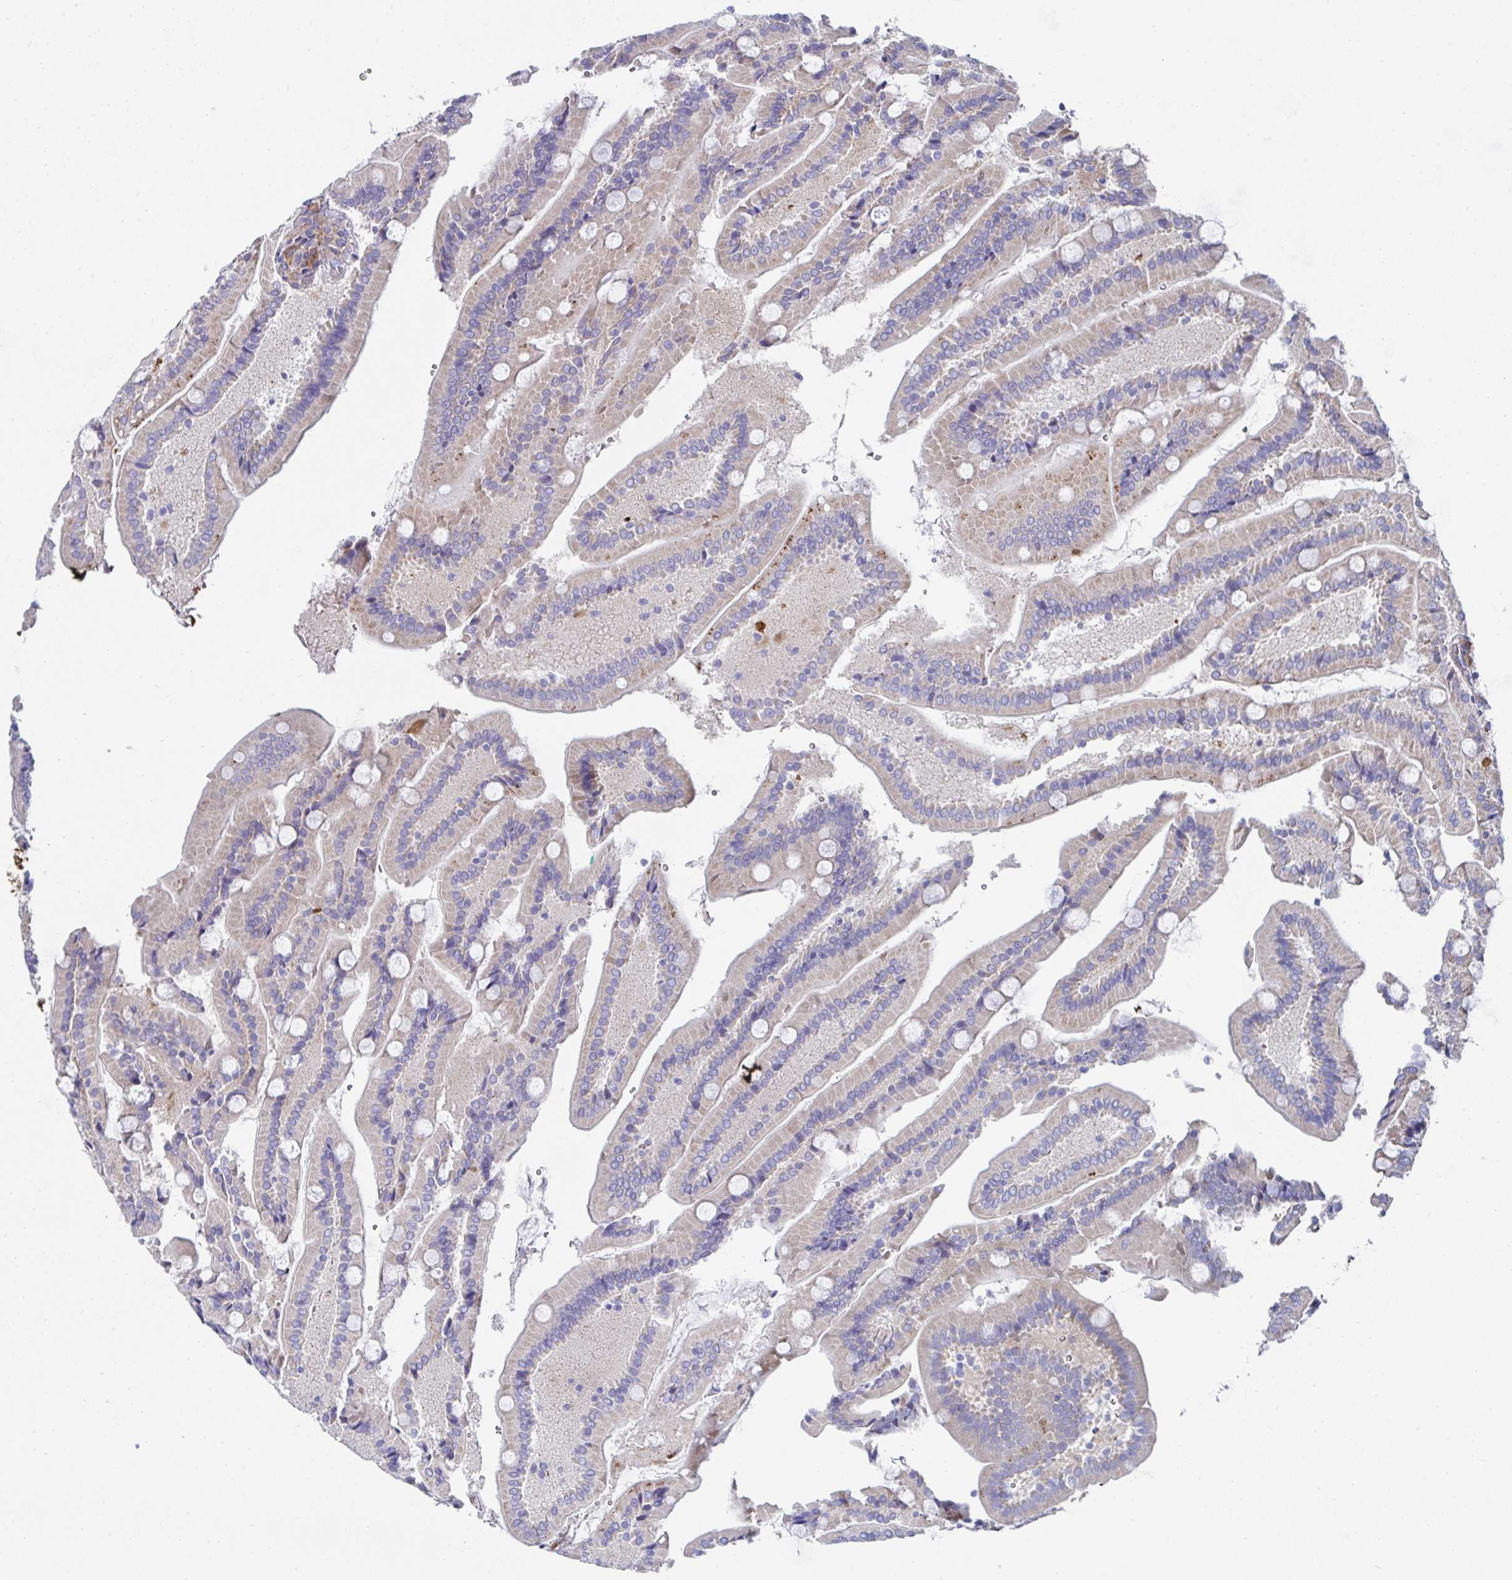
{"staining": {"intensity": "moderate", "quantity": "25%-75%", "location": "cytoplasmic/membranous"}, "tissue": "duodenum", "cell_type": "Glandular cells", "image_type": "normal", "snomed": [{"axis": "morphology", "description": "Normal tissue, NOS"}, {"axis": "topography", "description": "Duodenum"}], "caption": "Duodenum stained with DAB (3,3'-diaminobenzidine) IHC shows medium levels of moderate cytoplasmic/membranous staining in about 25%-75% of glandular cells.", "gene": "FBXL13", "patient": {"sex": "female", "age": 62}}